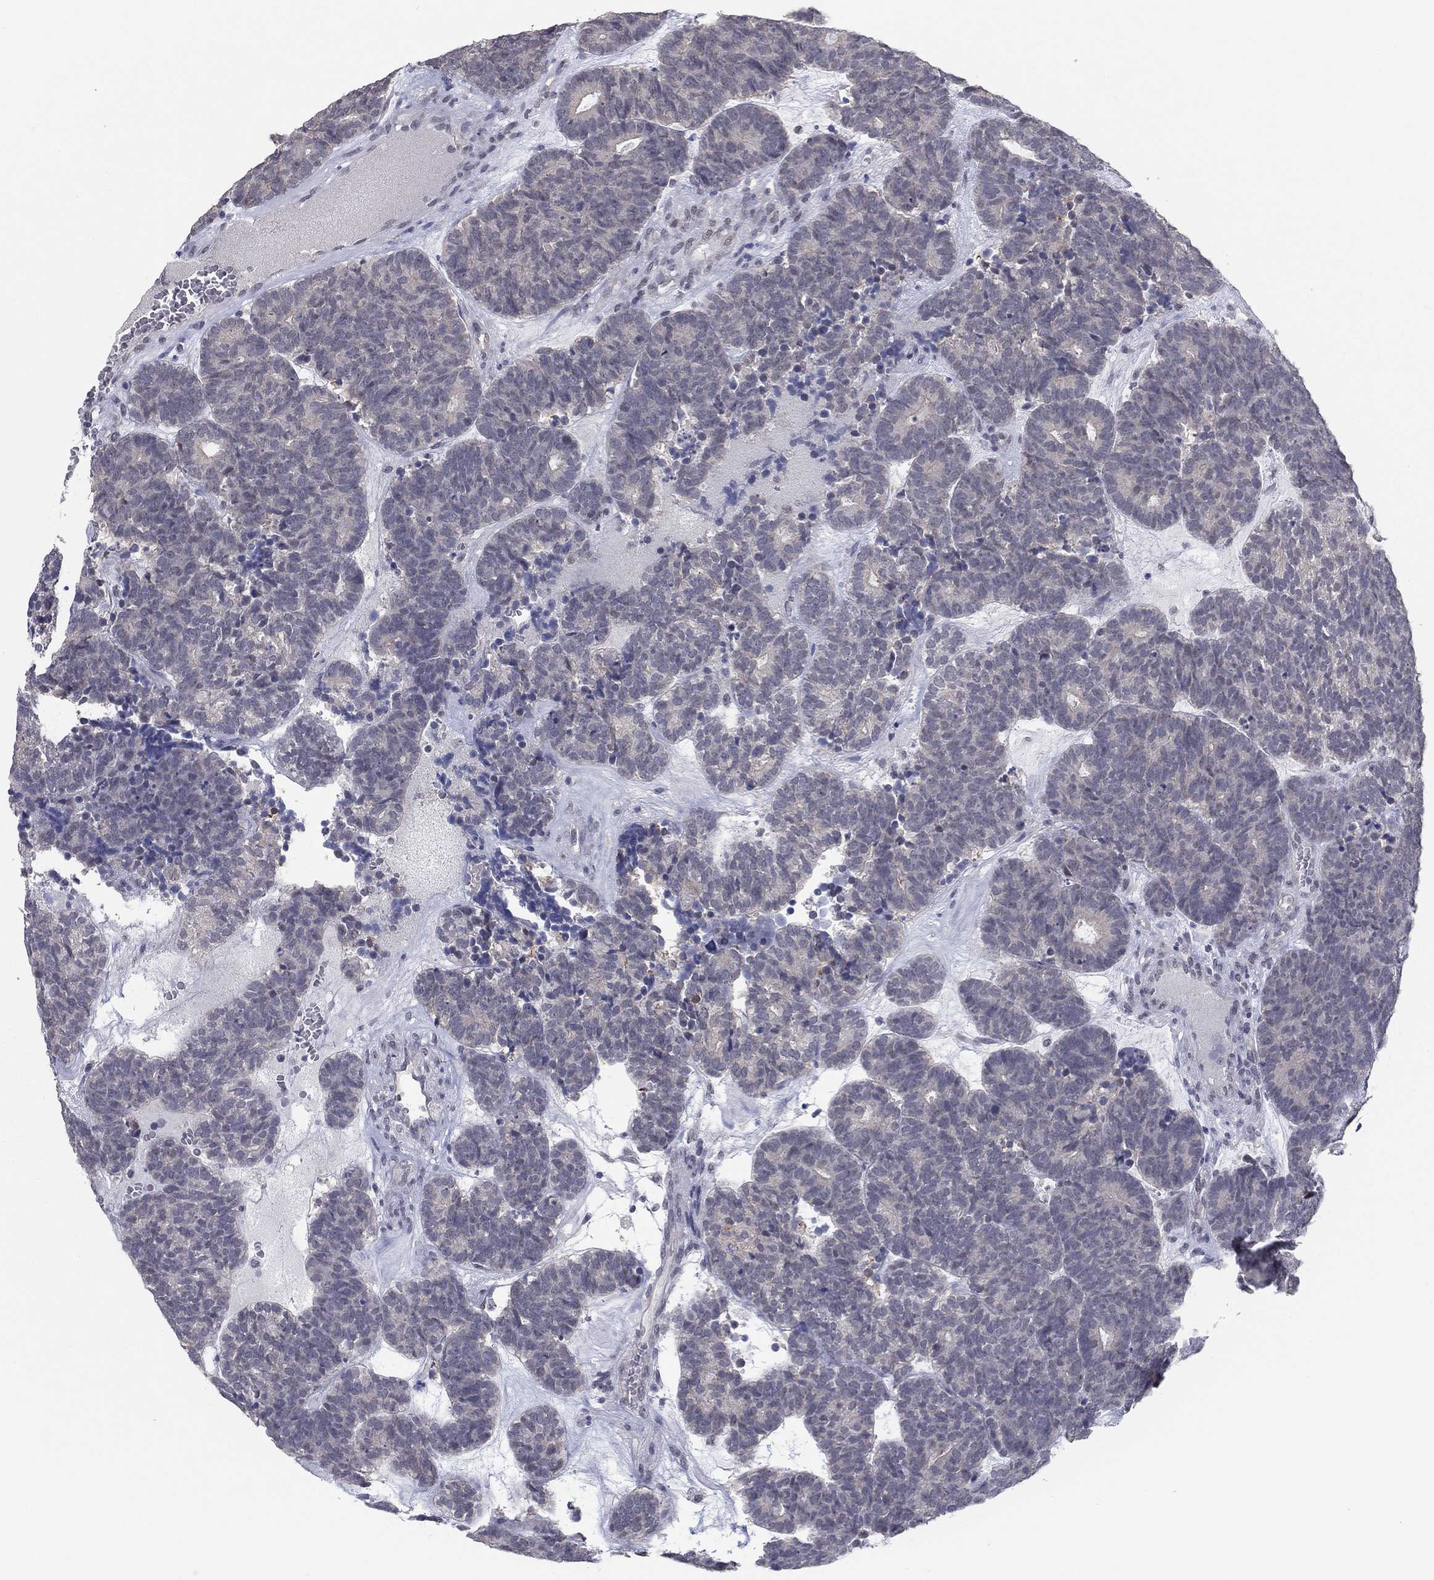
{"staining": {"intensity": "negative", "quantity": "none", "location": "none"}, "tissue": "head and neck cancer", "cell_type": "Tumor cells", "image_type": "cancer", "snomed": [{"axis": "morphology", "description": "Adenocarcinoma, NOS"}, {"axis": "topography", "description": "Head-Neck"}], "caption": "DAB (3,3'-diaminobenzidine) immunohistochemical staining of human head and neck cancer exhibits no significant positivity in tumor cells.", "gene": "SLC22A2", "patient": {"sex": "female", "age": 81}}